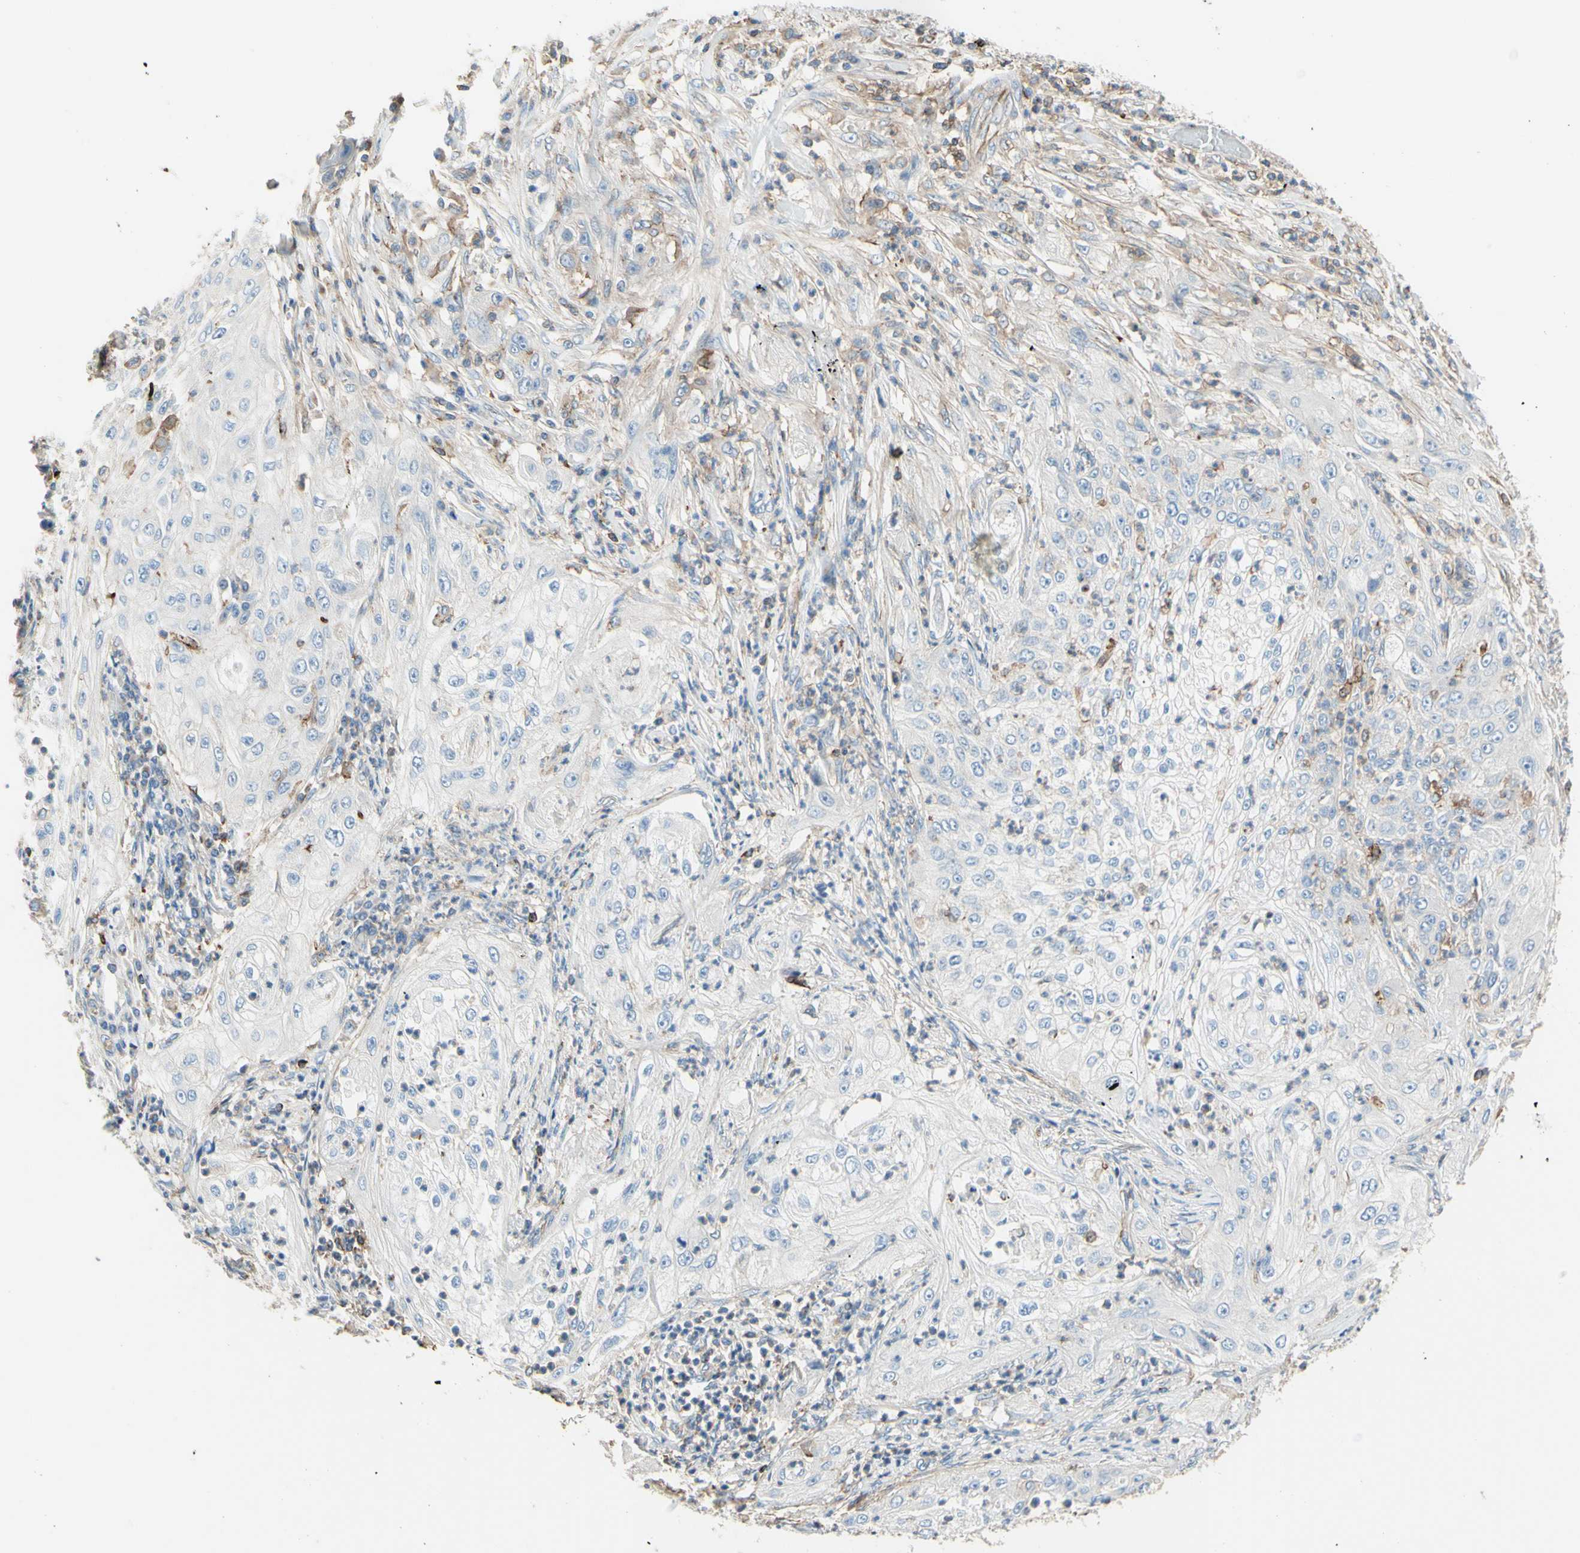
{"staining": {"intensity": "negative", "quantity": "none", "location": "none"}, "tissue": "lung cancer", "cell_type": "Tumor cells", "image_type": "cancer", "snomed": [{"axis": "morphology", "description": "Inflammation, NOS"}, {"axis": "morphology", "description": "Squamous cell carcinoma, NOS"}, {"axis": "topography", "description": "Lymph node"}, {"axis": "topography", "description": "Soft tissue"}, {"axis": "topography", "description": "Lung"}], "caption": "High magnification brightfield microscopy of squamous cell carcinoma (lung) stained with DAB (brown) and counterstained with hematoxylin (blue): tumor cells show no significant expression.", "gene": "SEMA4C", "patient": {"sex": "male", "age": 66}}